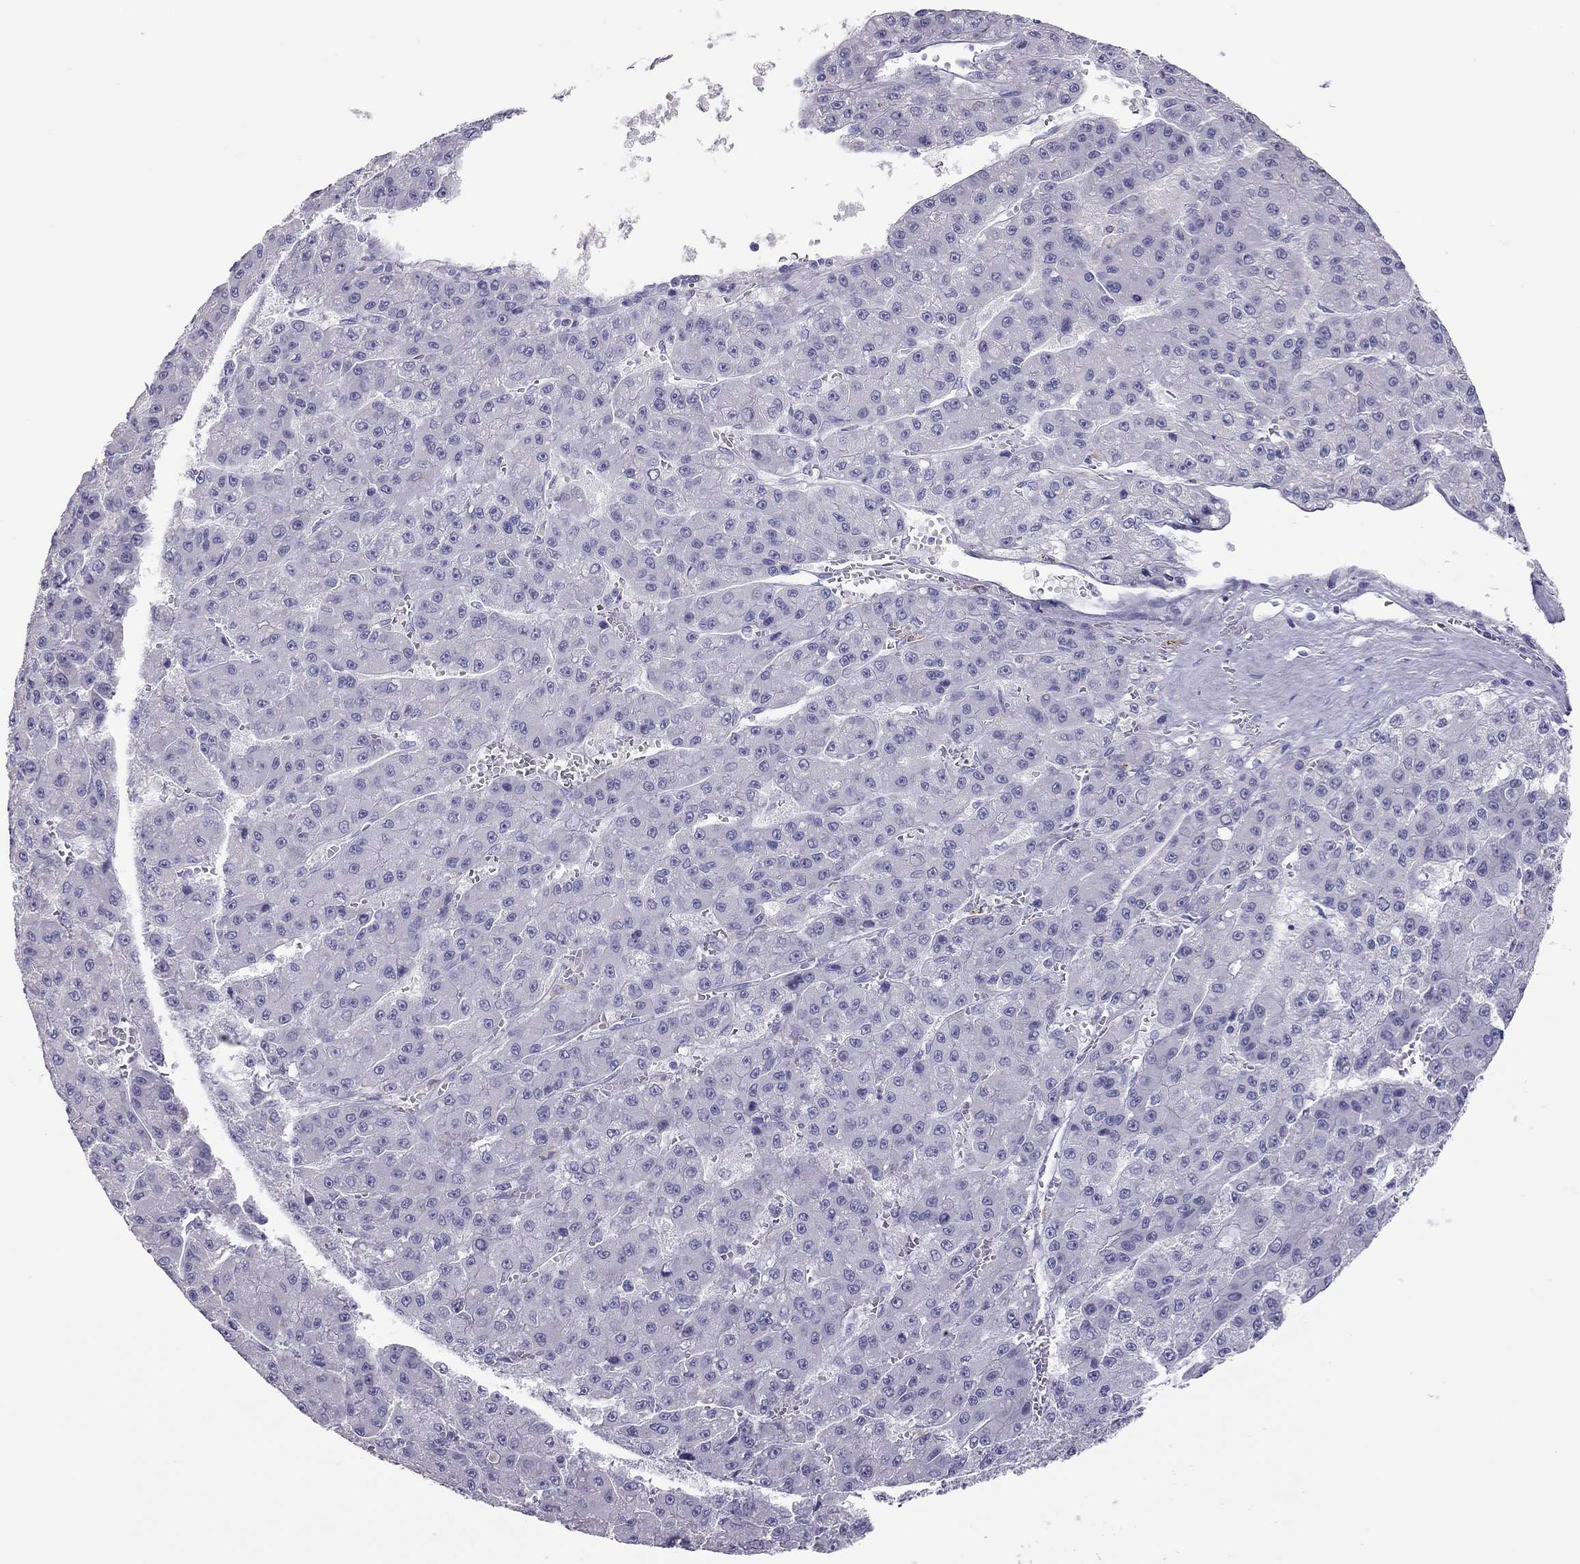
{"staining": {"intensity": "negative", "quantity": "none", "location": "none"}, "tissue": "liver cancer", "cell_type": "Tumor cells", "image_type": "cancer", "snomed": [{"axis": "morphology", "description": "Carcinoma, Hepatocellular, NOS"}, {"axis": "topography", "description": "Liver"}], "caption": "Immunohistochemistry (IHC) photomicrograph of neoplastic tissue: human liver cancer stained with DAB exhibits no significant protein staining in tumor cells.", "gene": "IL17REL", "patient": {"sex": "male", "age": 70}}